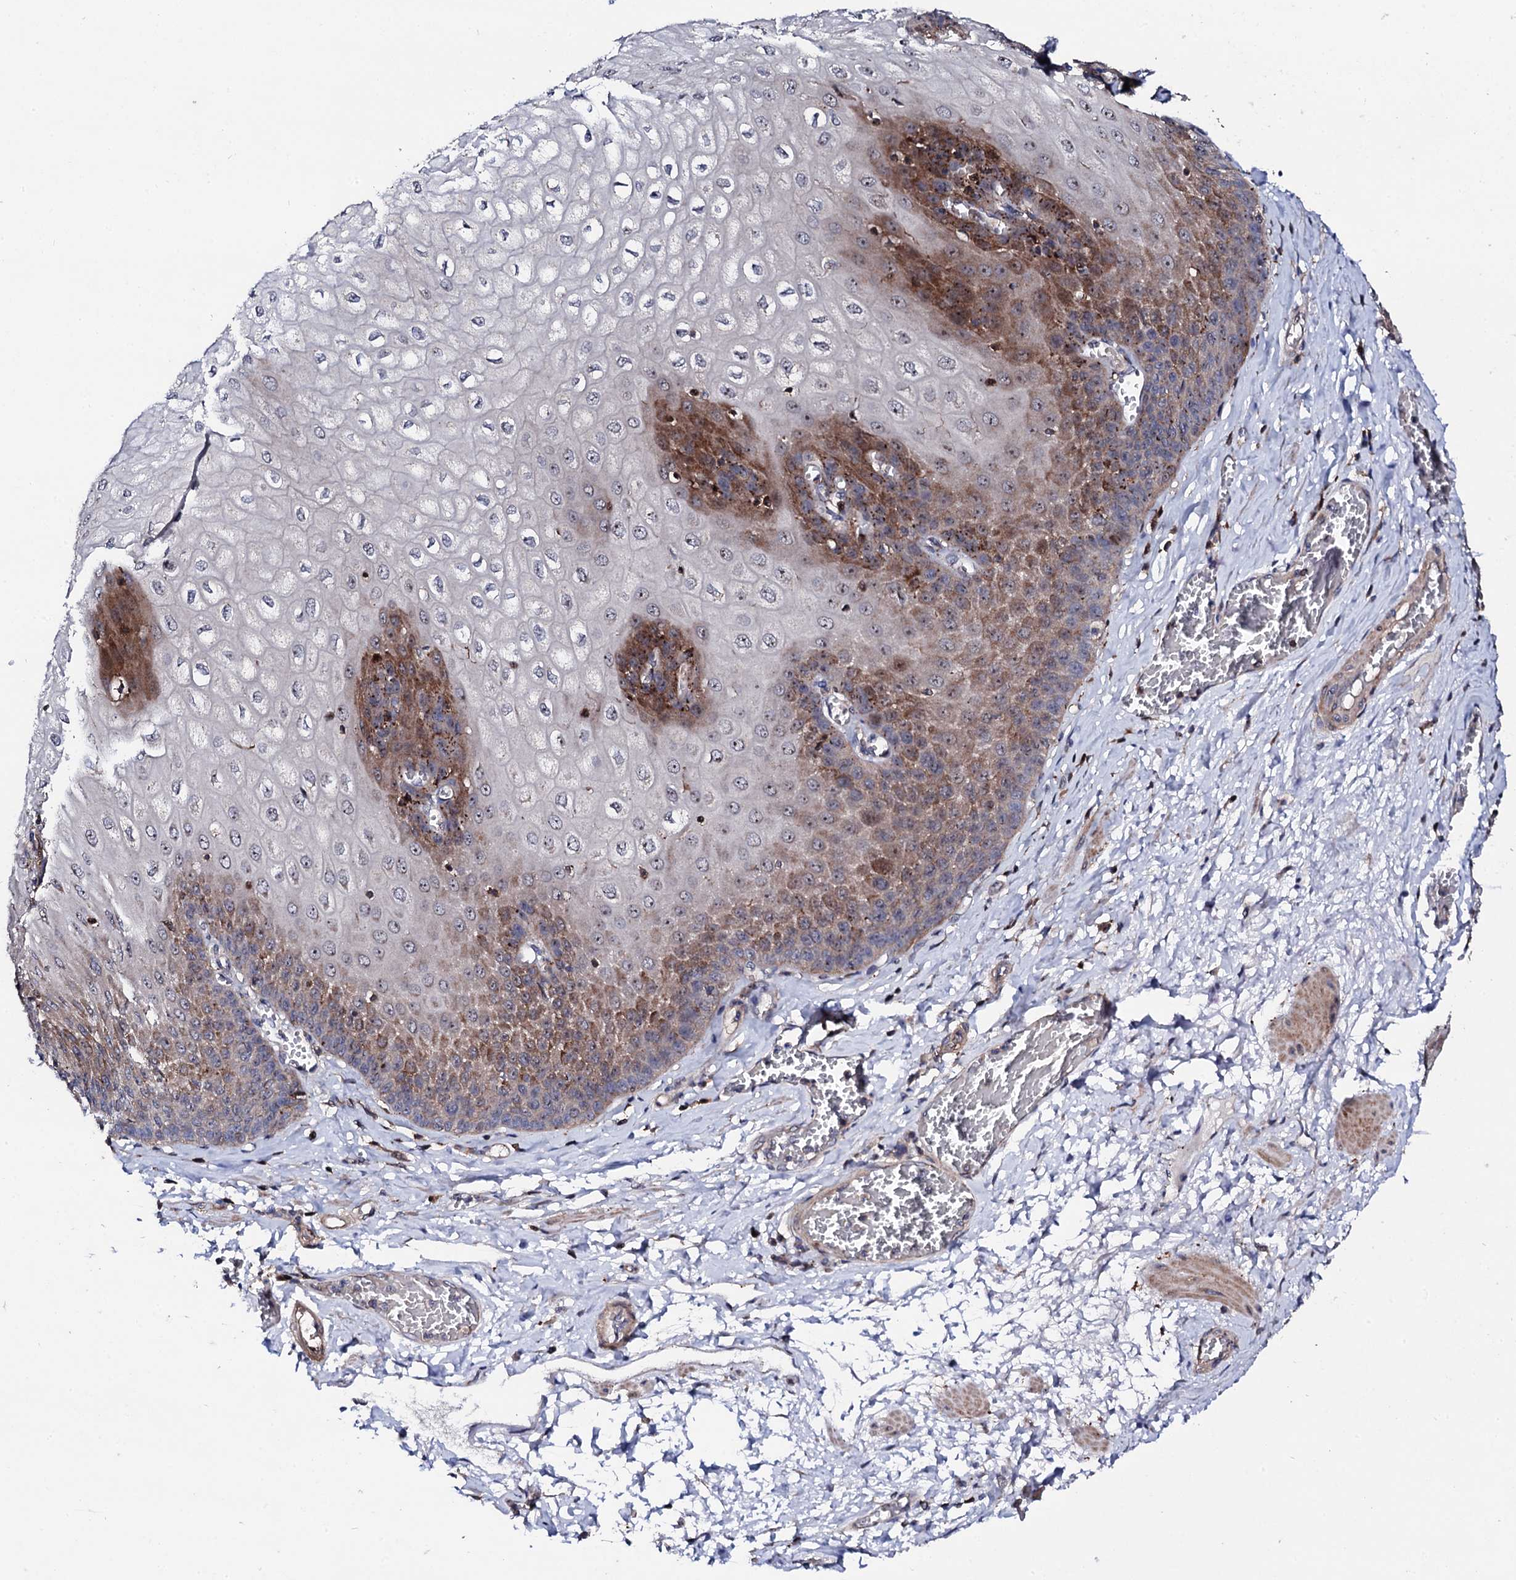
{"staining": {"intensity": "strong", "quantity": "25%-75%", "location": "cytoplasmic/membranous"}, "tissue": "esophagus", "cell_type": "Squamous epithelial cells", "image_type": "normal", "snomed": [{"axis": "morphology", "description": "Normal tissue, NOS"}, {"axis": "topography", "description": "Esophagus"}], "caption": "Immunohistochemical staining of unremarkable human esophagus demonstrates 25%-75% levels of strong cytoplasmic/membranous protein expression in approximately 25%-75% of squamous epithelial cells. (Stains: DAB in brown, nuclei in blue, Microscopy: brightfield microscopy at high magnification).", "gene": "GTPBP4", "patient": {"sex": "male", "age": 60}}